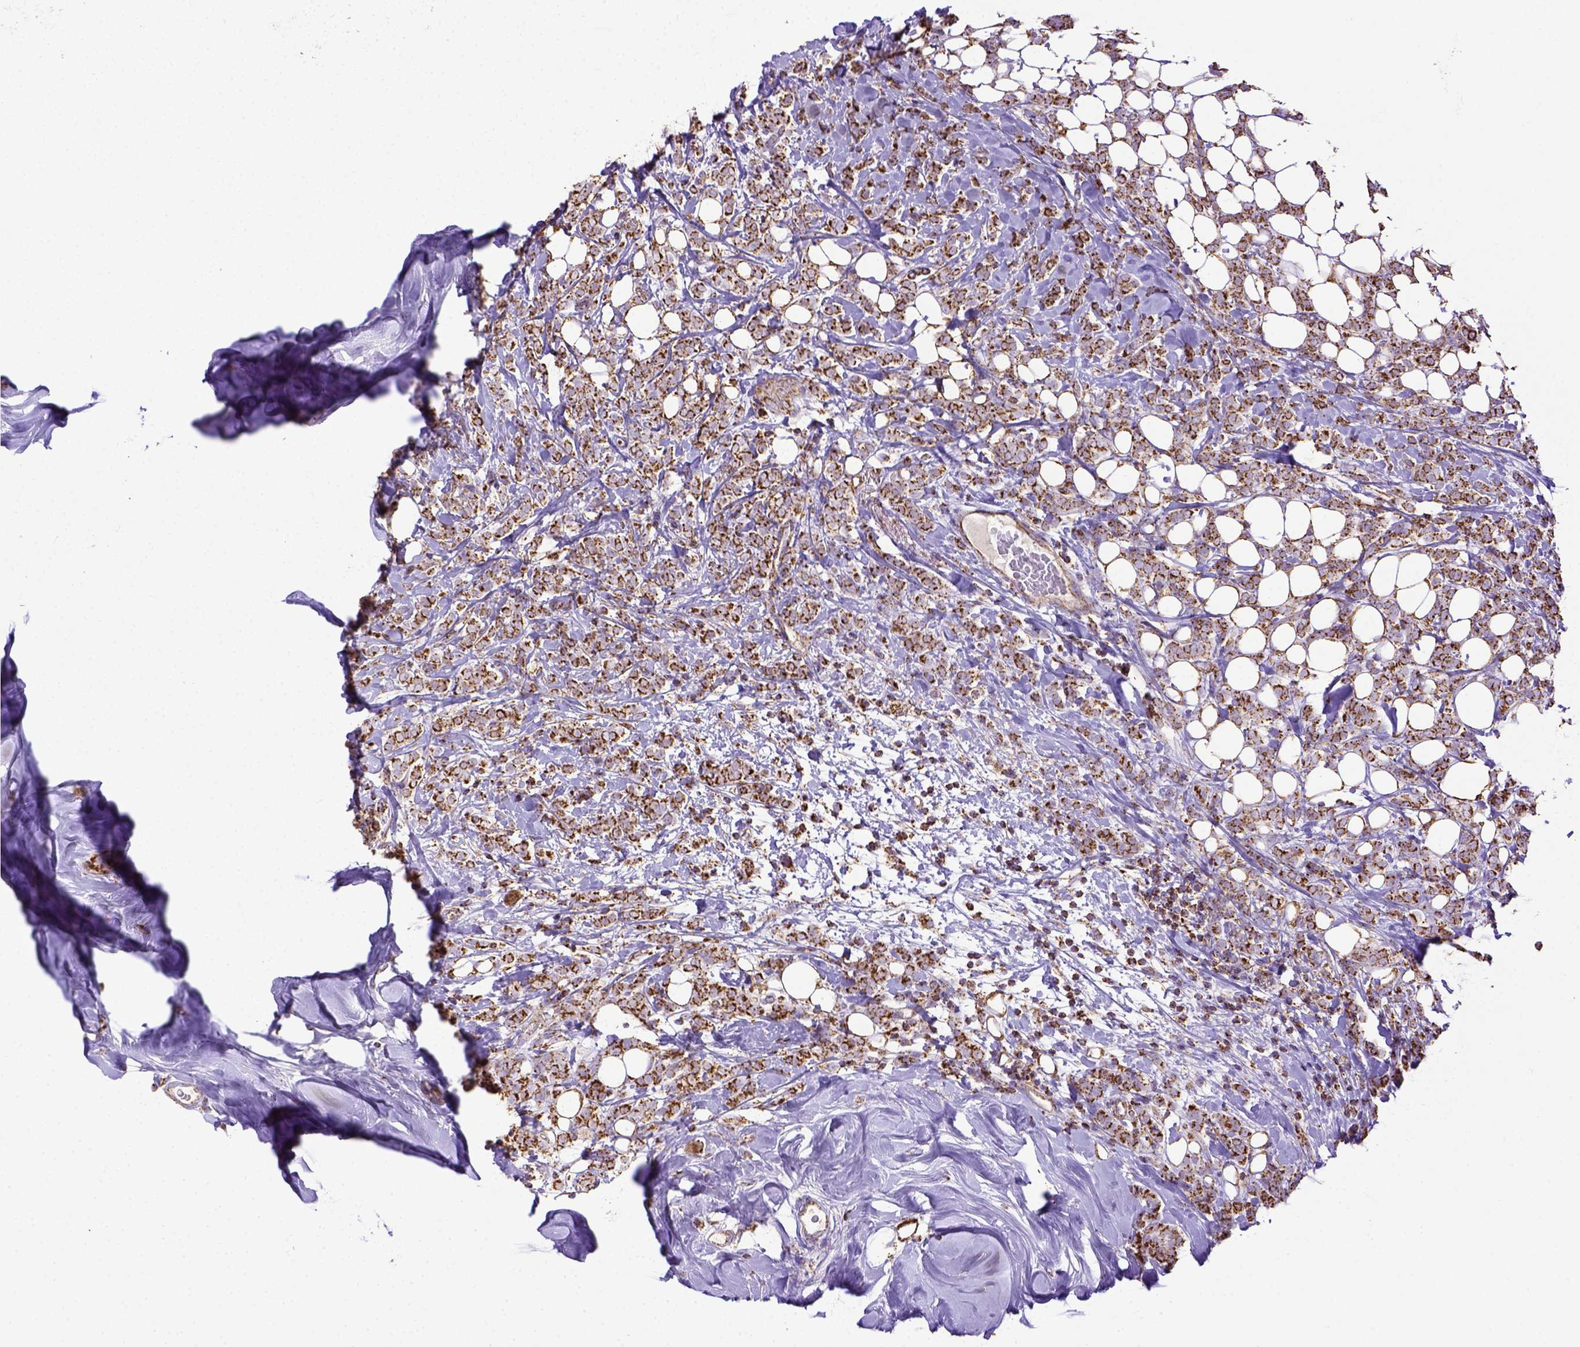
{"staining": {"intensity": "strong", "quantity": ">75%", "location": "cytoplasmic/membranous"}, "tissue": "breast cancer", "cell_type": "Tumor cells", "image_type": "cancer", "snomed": [{"axis": "morphology", "description": "Lobular carcinoma"}, {"axis": "topography", "description": "Breast"}], "caption": "Protein expression by immunohistochemistry (IHC) shows strong cytoplasmic/membranous expression in approximately >75% of tumor cells in breast cancer (lobular carcinoma).", "gene": "MT-CO1", "patient": {"sex": "female", "age": 49}}